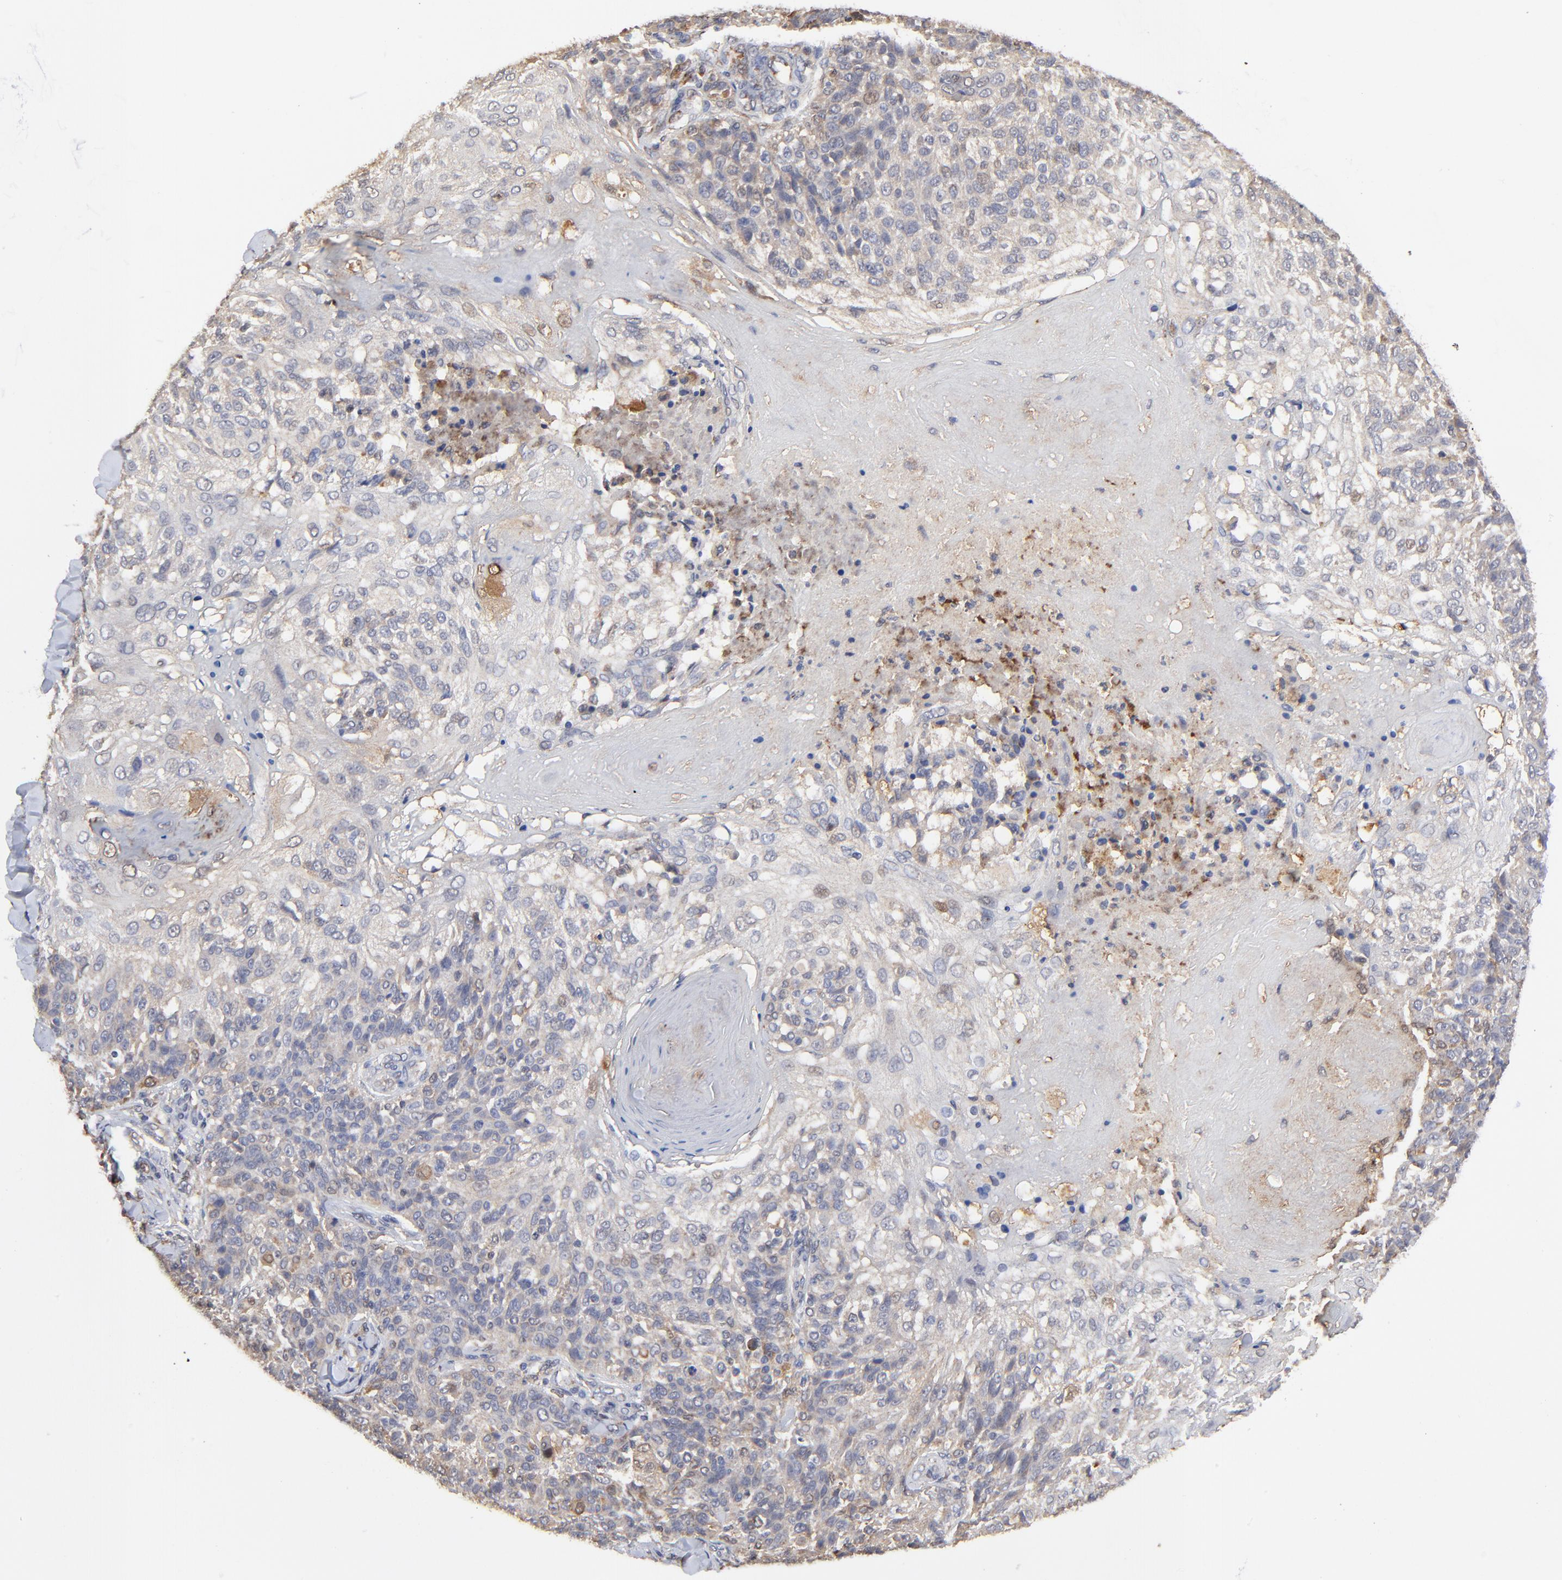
{"staining": {"intensity": "weak", "quantity": "<25%", "location": "cytoplasmic/membranous"}, "tissue": "skin cancer", "cell_type": "Tumor cells", "image_type": "cancer", "snomed": [{"axis": "morphology", "description": "Normal tissue, NOS"}, {"axis": "morphology", "description": "Squamous cell carcinoma, NOS"}, {"axis": "topography", "description": "Skin"}], "caption": "Photomicrograph shows no protein expression in tumor cells of skin cancer tissue.", "gene": "LGALS3", "patient": {"sex": "female", "age": 83}}